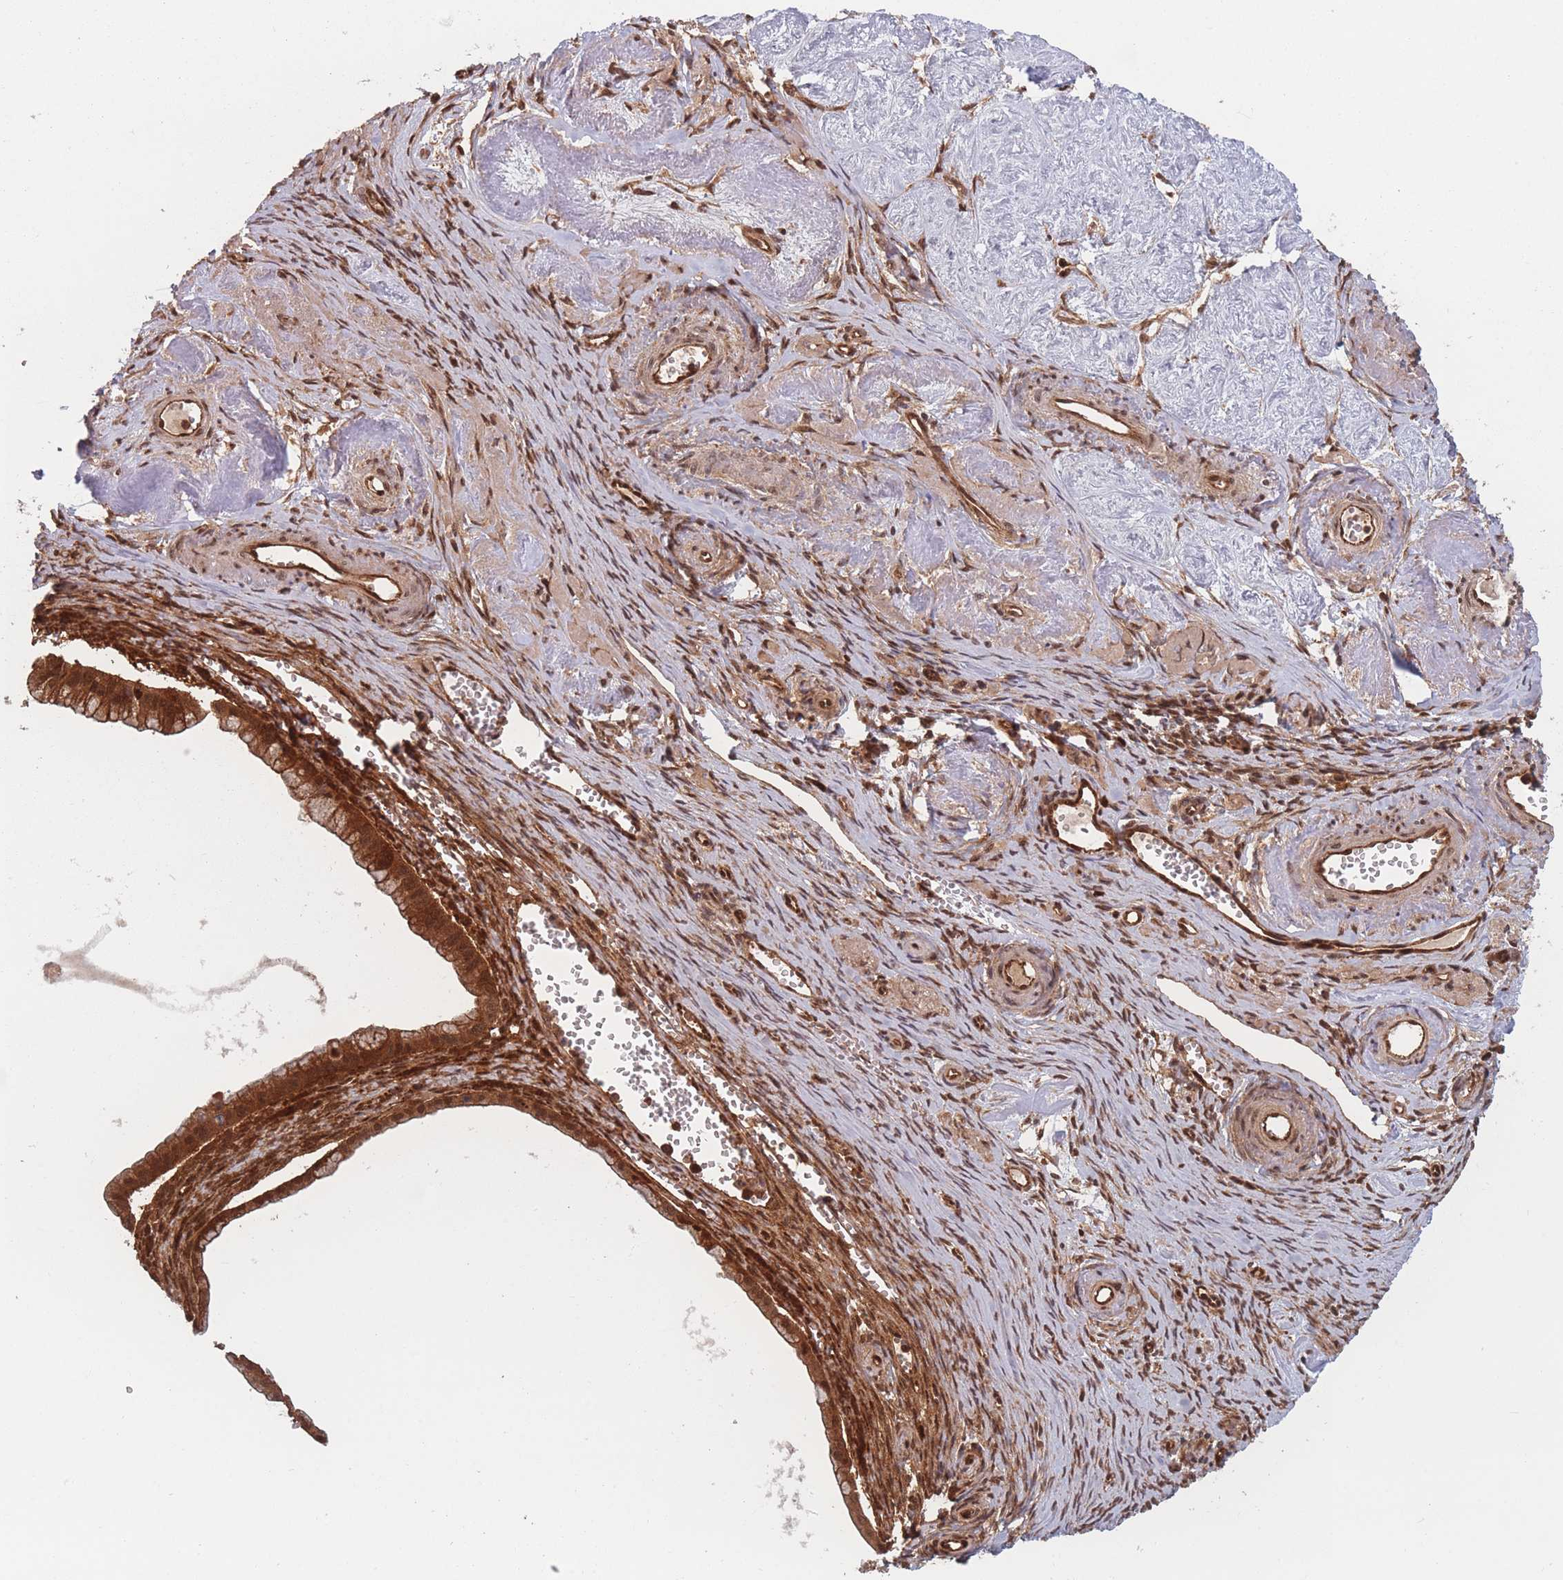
{"staining": {"intensity": "strong", "quantity": ">75%", "location": "cytoplasmic/membranous,nuclear"}, "tissue": "ovarian cancer", "cell_type": "Tumor cells", "image_type": "cancer", "snomed": [{"axis": "morphology", "description": "Cystadenocarcinoma, mucinous, NOS"}, {"axis": "topography", "description": "Ovary"}], "caption": "Protein expression analysis of human ovarian cancer reveals strong cytoplasmic/membranous and nuclear staining in approximately >75% of tumor cells. Using DAB (3,3'-diaminobenzidine) (brown) and hematoxylin (blue) stains, captured at high magnification using brightfield microscopy.", "gene": "PODXL2", "patient": {"sex": "female", "age": 59}}